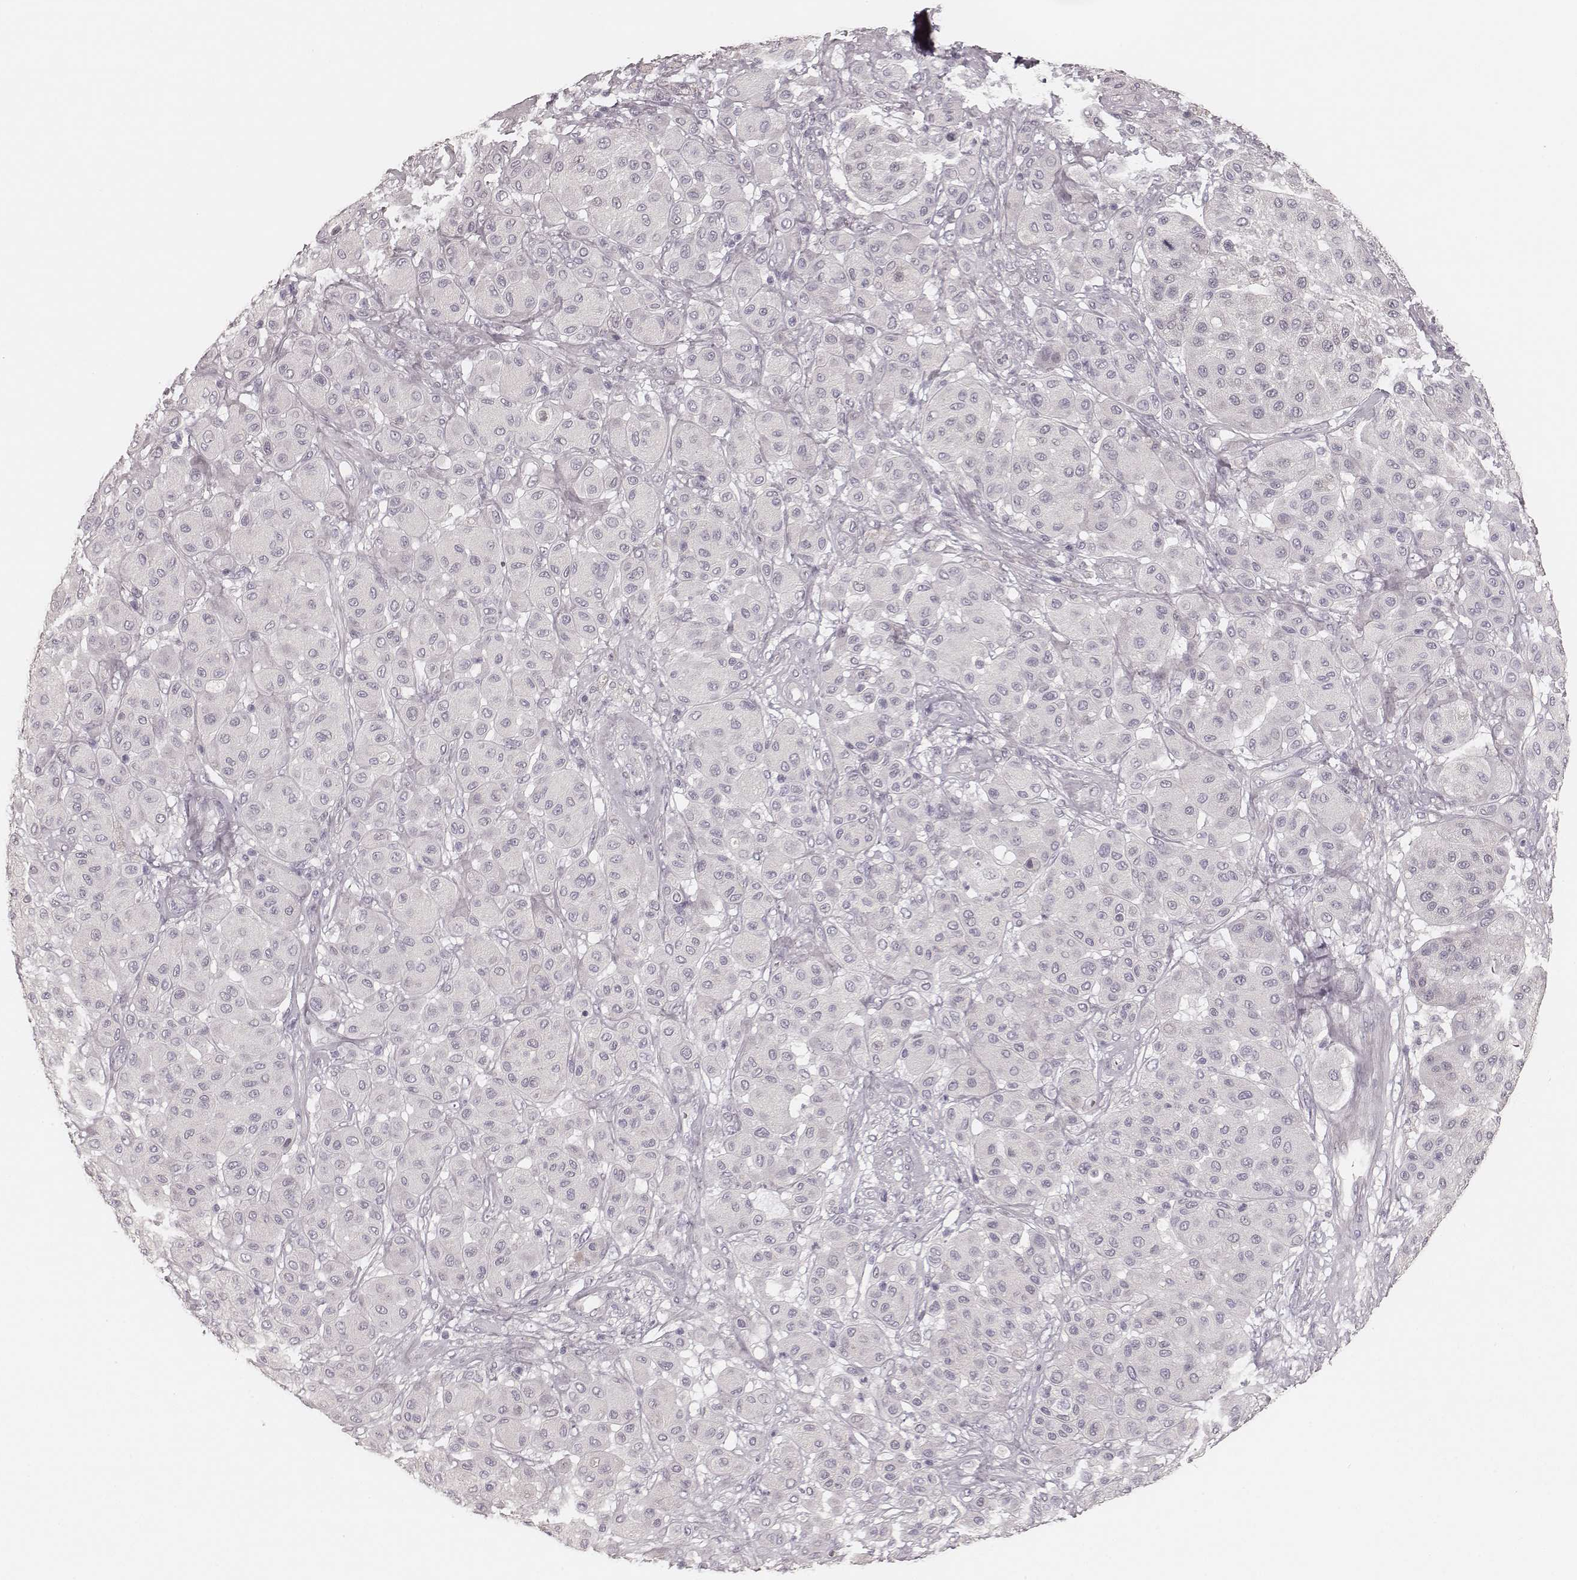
{"staining": {"intensity": "negative", "quantity": "none", "location": "none"}, "tissue": "melanoma", "cell_type": "Tumor cells", "image_type": "cancer", "snomed": [{"axis": "morphology", "description": "Malignant melanoma, Metastatic site"}, {"axis": "topography", "description": "Smooth muscle"}], "caption": "There is no significant positivity in tumor cells of malignant melanoma (metastatic site). Nuclei are stained in blue.", "gene": "SPATA24", "patient": {"sex": "male", "age": 41}}